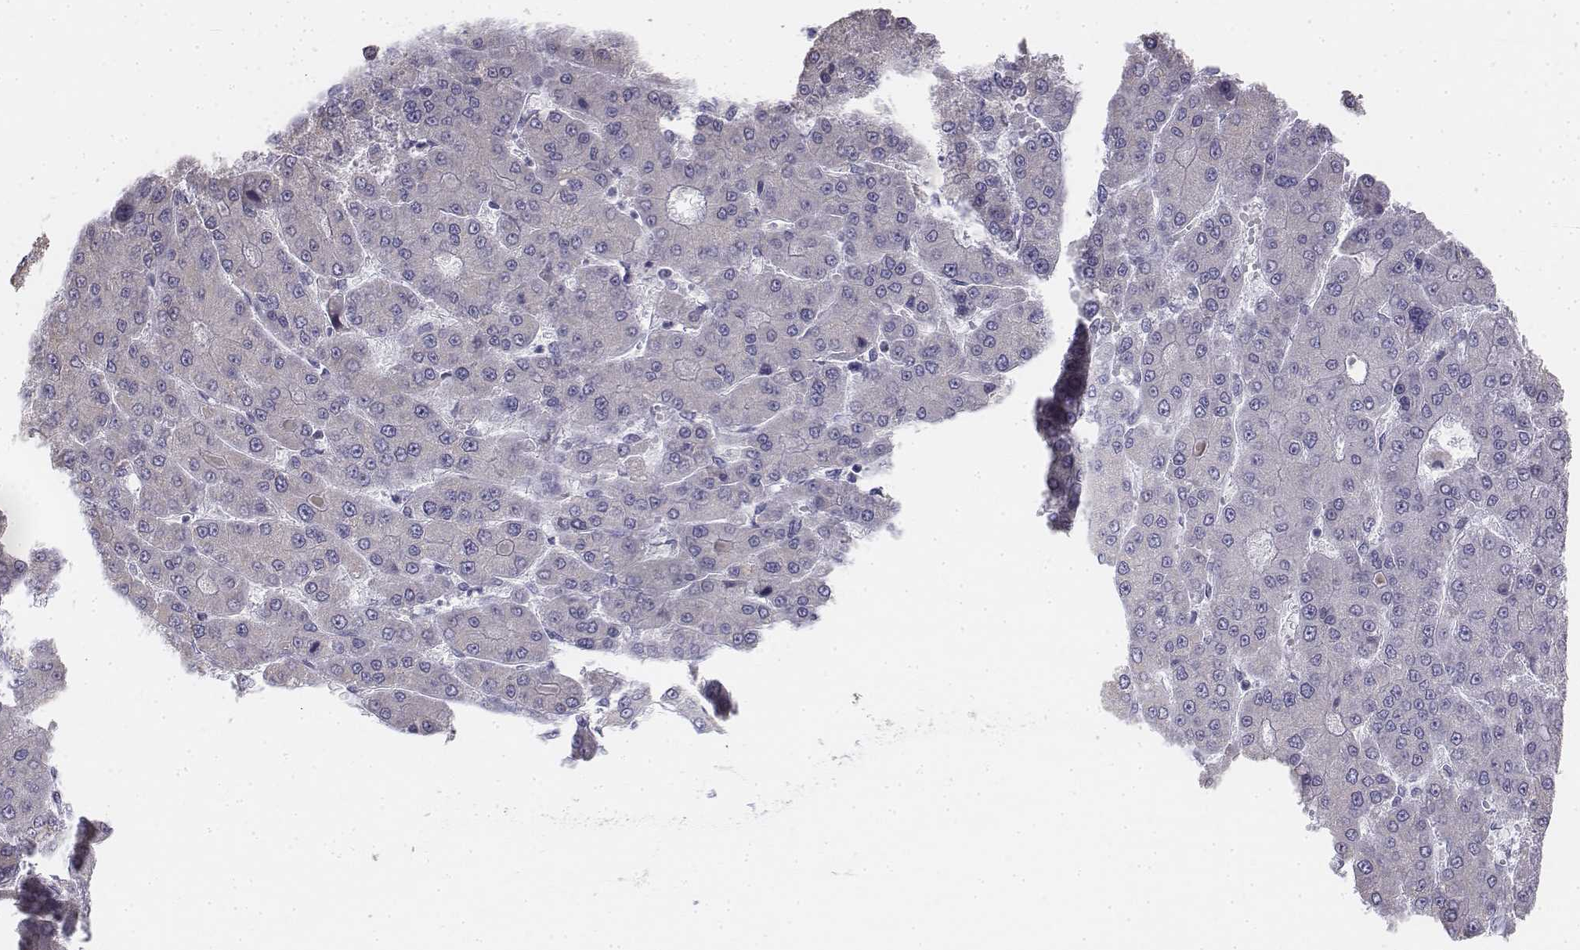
{"staining": {"intensity": "negative", "quantity": "none", "location": "none"}, "tissue": "liver cancer", "cell_type": "Tumor cells", "image_type": "cancer", "snomed": [{"axis": "morphology", "description": "Carcinoma, Hepatocellular, NOS"}, {"axis": "topography", "description": "Liver"}], "caption": "Photomicrograph shows no significant protein expression in tumor cells of liver cancer (hepatocellular carcinoma). (DAB (3,3'-diaminobenzidine) immunohistochemistry (IHC) with hematoxylin counter stain).", "gene": "PENK", "patient": {"sex": "male", "age": 70}}